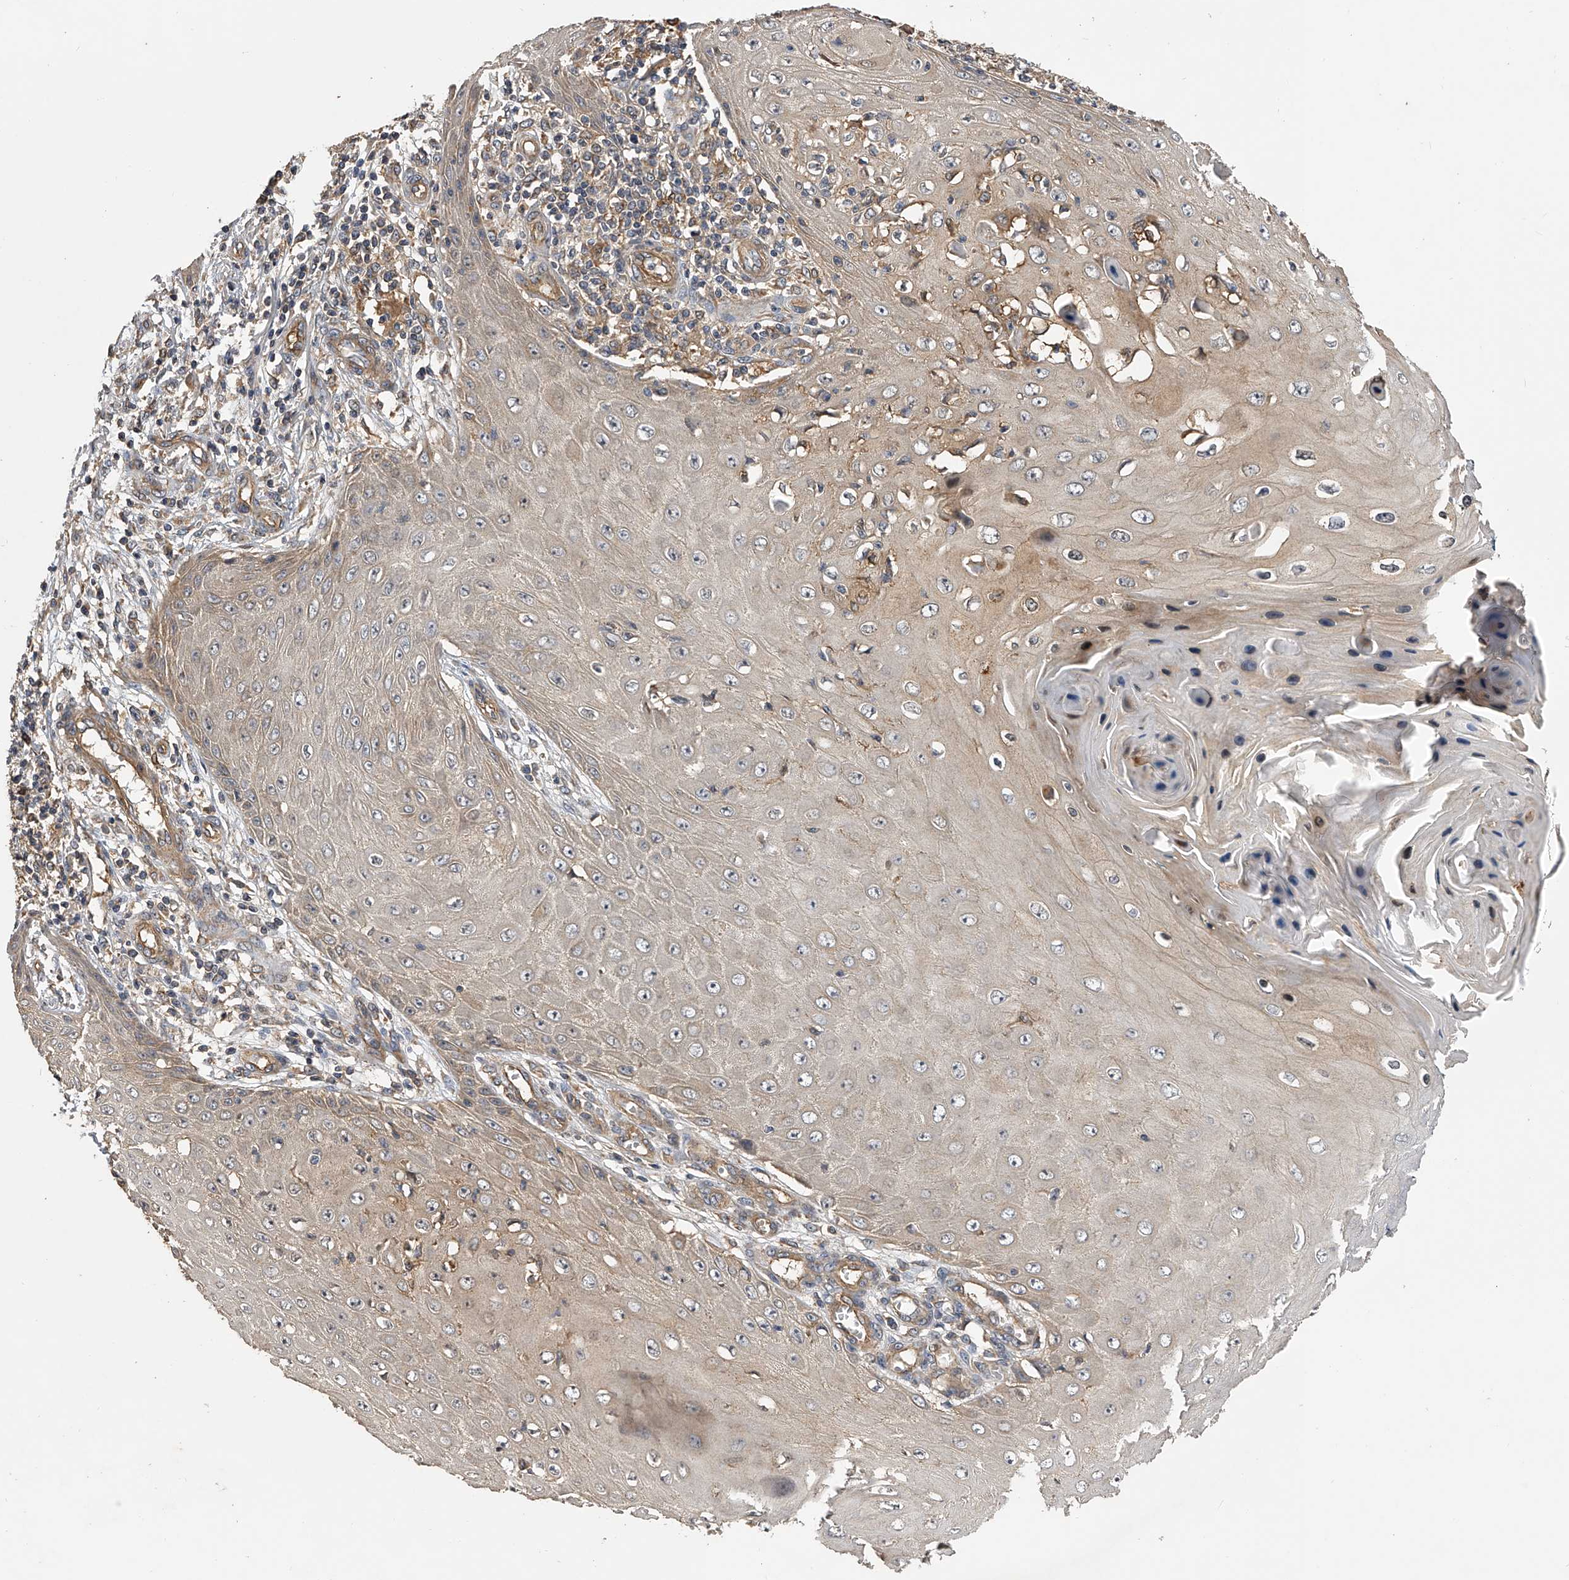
{"staining": {"intensity": "moderate", "quantity": "<25%", "location": "cytoplasmic/membranous"}, "tissue": "skin cancer", "cell_type": "Tumor cells", "image_type": "cancer", "snomed": [{"axis": "morphology", "description": "Squamous cell carcinoma, NOS"}, {"axis": "topography", "description": "Skin"}], "caption": "An image showing moderate cytoplasmic/membranous staining in approximately <25% of tumor cells in squamous cell carcinoma (skin), as visualized by brown immunohistochemical staining.", "gene": "PTPRA", "patient": {"sex": "female", "age": 73}}